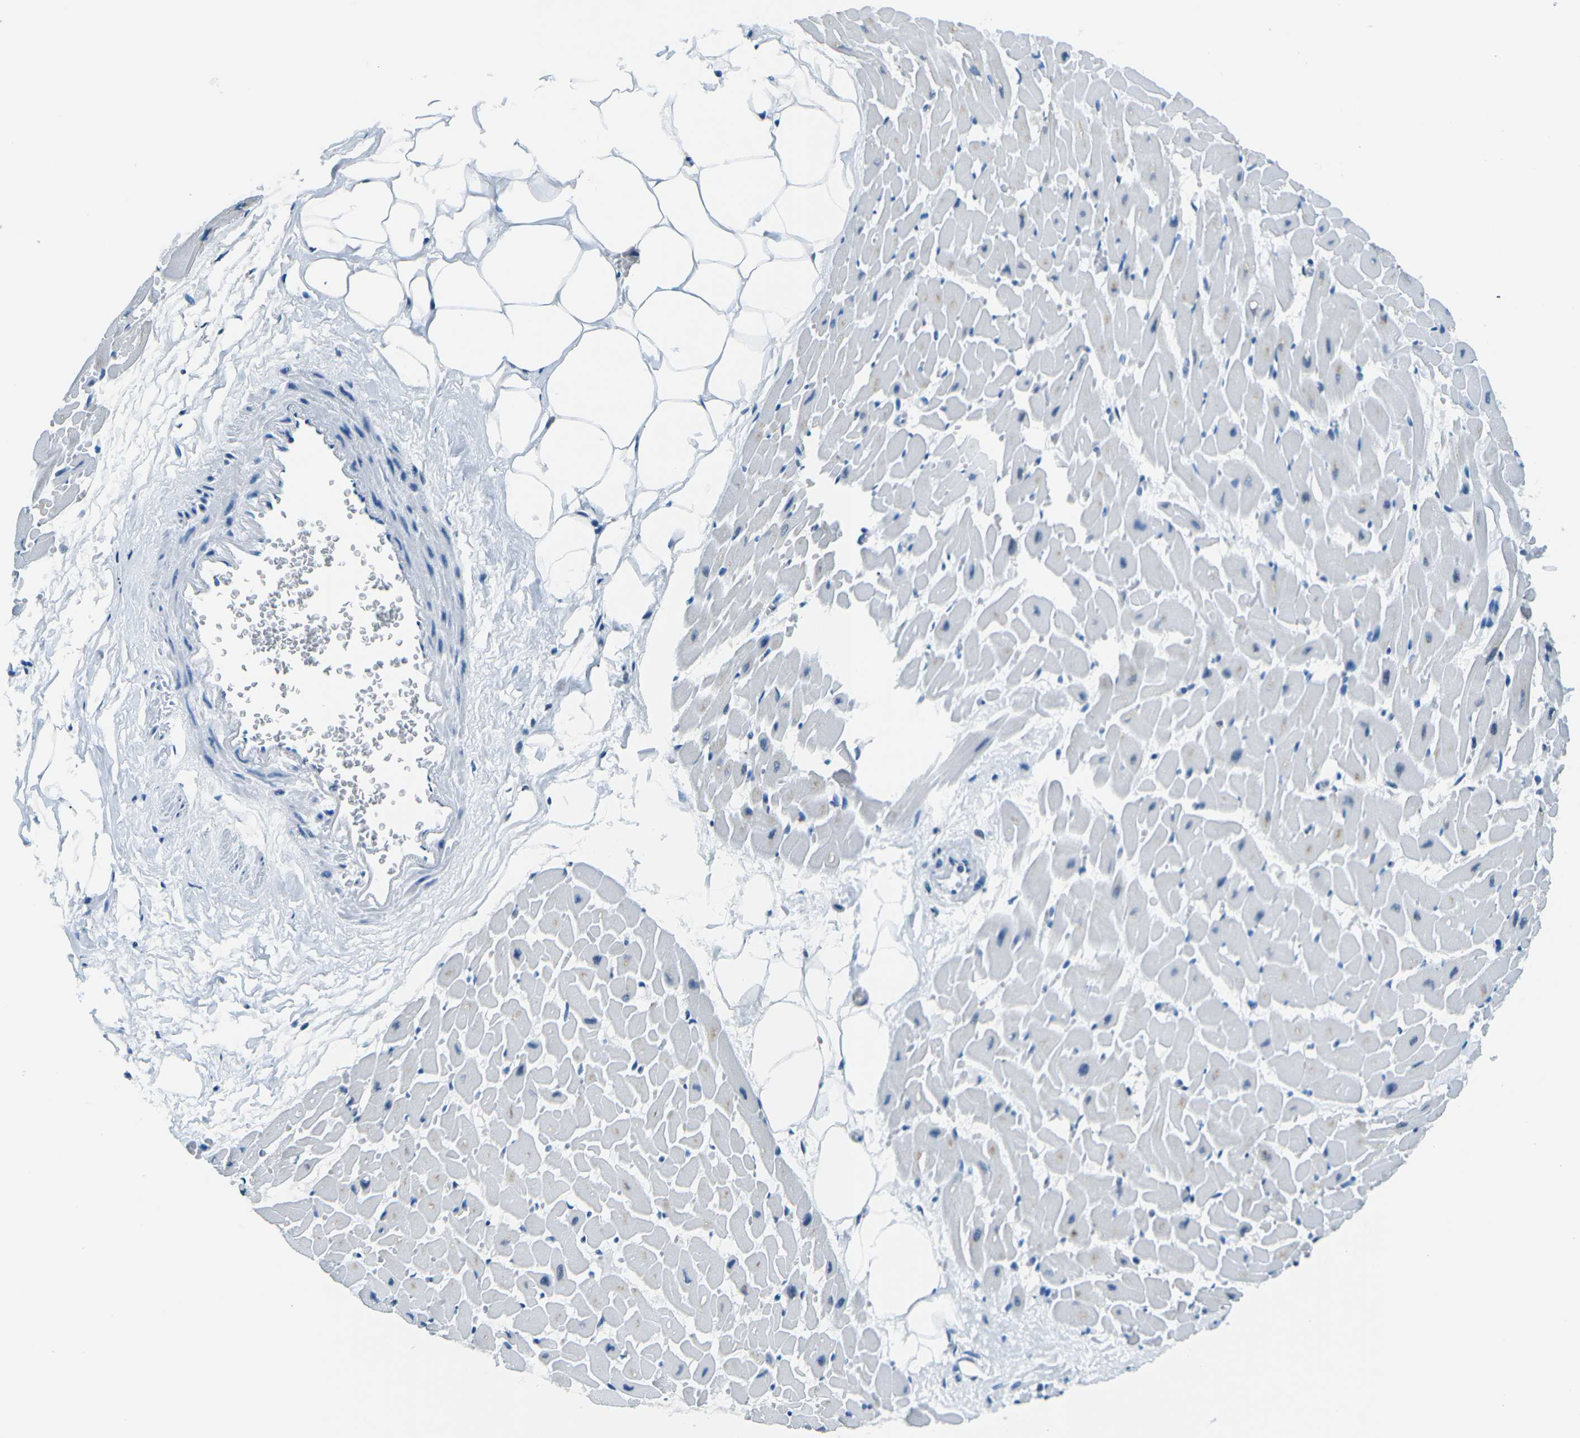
{"staining": {"intensity": "negative", "quantity": "none", "location": "none"}, "tissue": "heart muscle", "cell_type": "Cardiomyocytes", "image_type": "normal", "snomed": [{"axis": "morphology", "description": "Normal tissue, NOS"}, {"axis": "topography", "description": "Heart"}], "caption": "Immunohistochemistry micrograph of benign heart muscle: heart muscle stained with DAB (3,3'-diaminobenzidine) reveals no significant protein staining in cardiomyocytes.", "gene": "CELF2", "patient": {"sex": "female", "age": 19}}